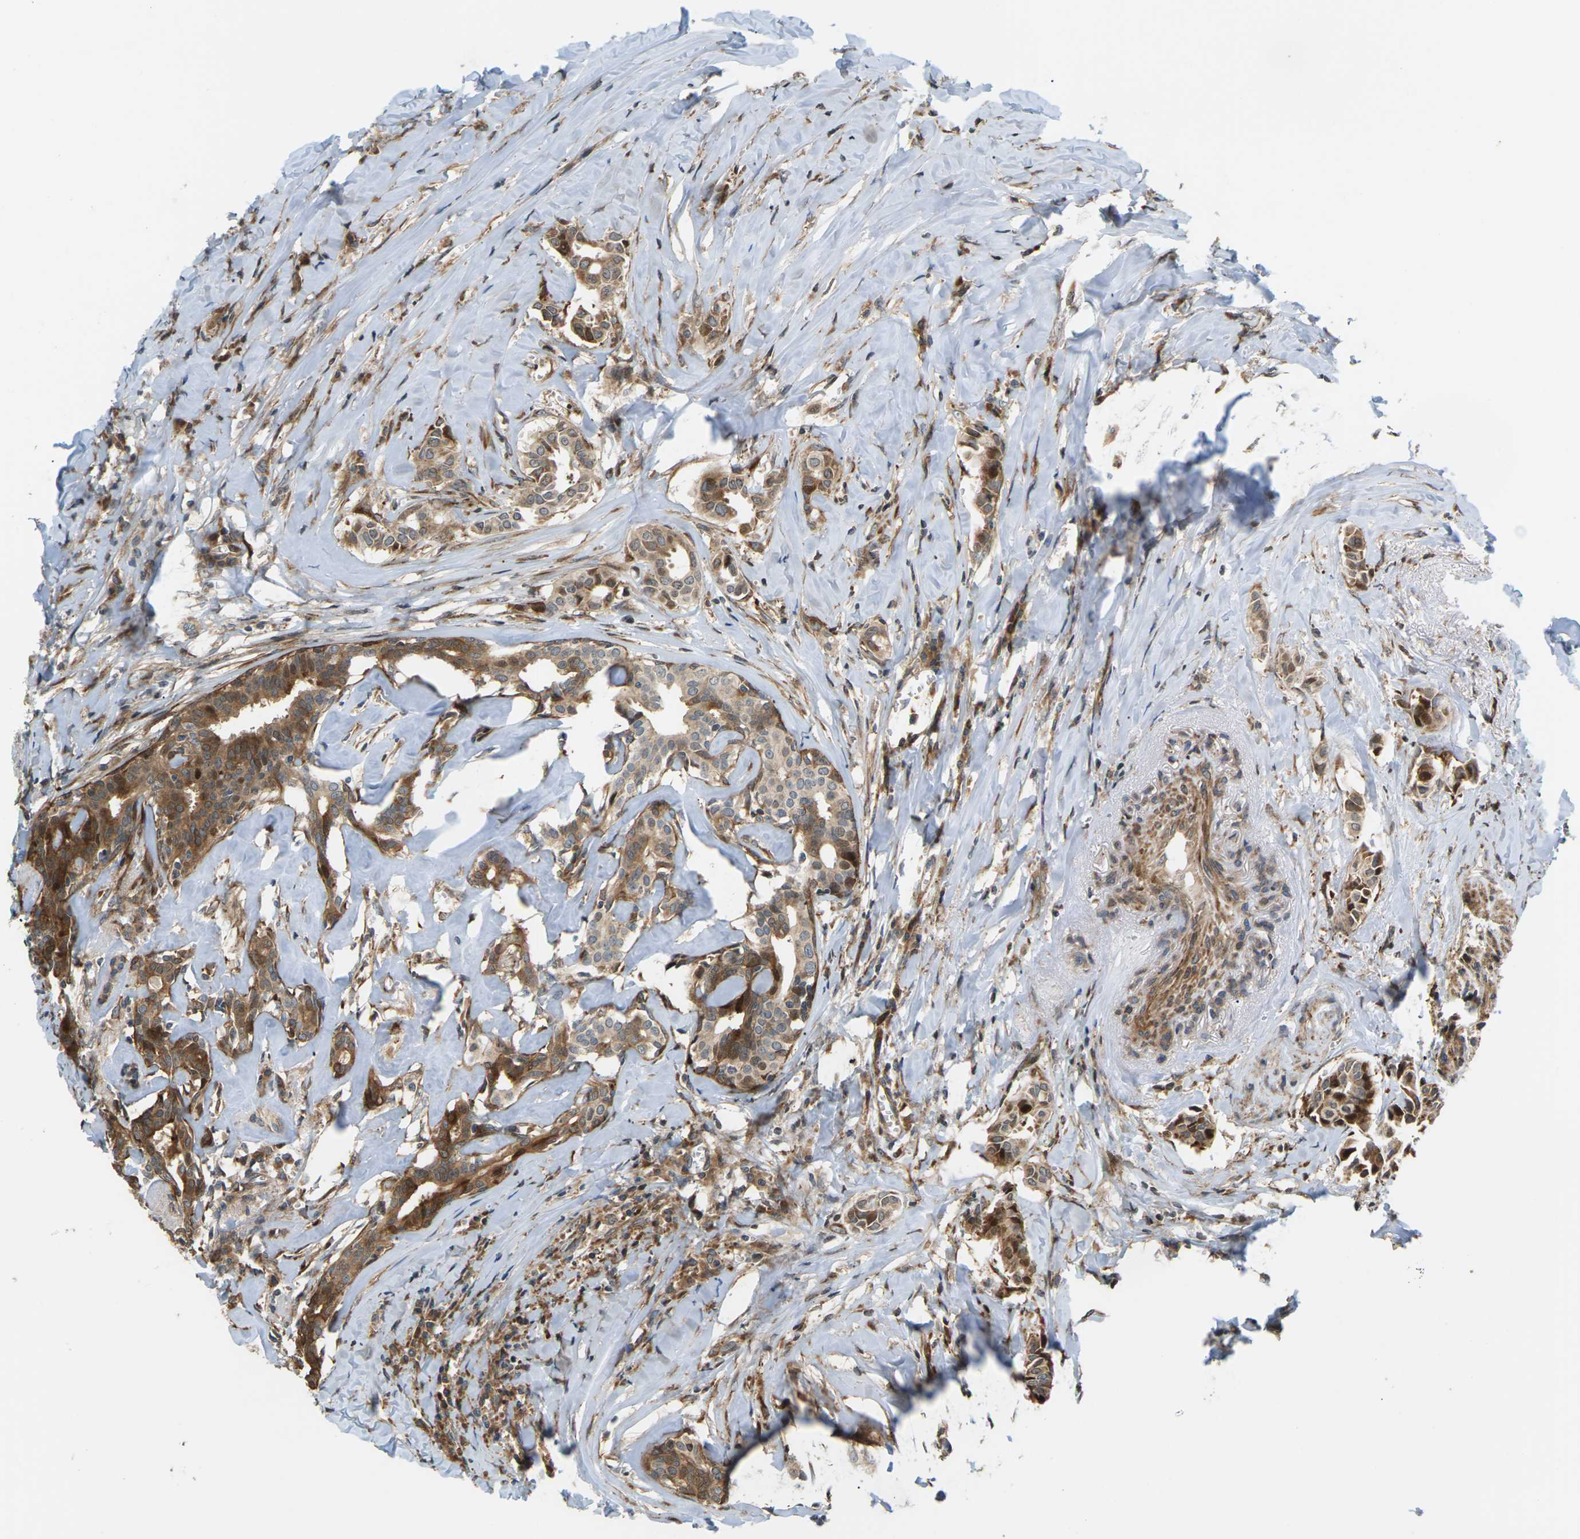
{"staining": {"intensity": "moderate", "quantity": ">75%", "location": "cytoplasmic/membranous"}, "tissue": "head and neck cancer", "cell_type": "Tumor cells", "image_type": "cancer", "snomed": [{"axis": "morphology", "description": "Adenocarcinoma, NOS"}, {"axis": "topography", "description": "Salivary gland"}, {"axis": "topography", "description": "Head-Neck"}], "caption": "Human head and neck adenocarcinoma stained with a protein marker exhibits moderate staining in tumor cells.", "gene": "ROBO1", "patient": {"sex": "female", "age": 59}}